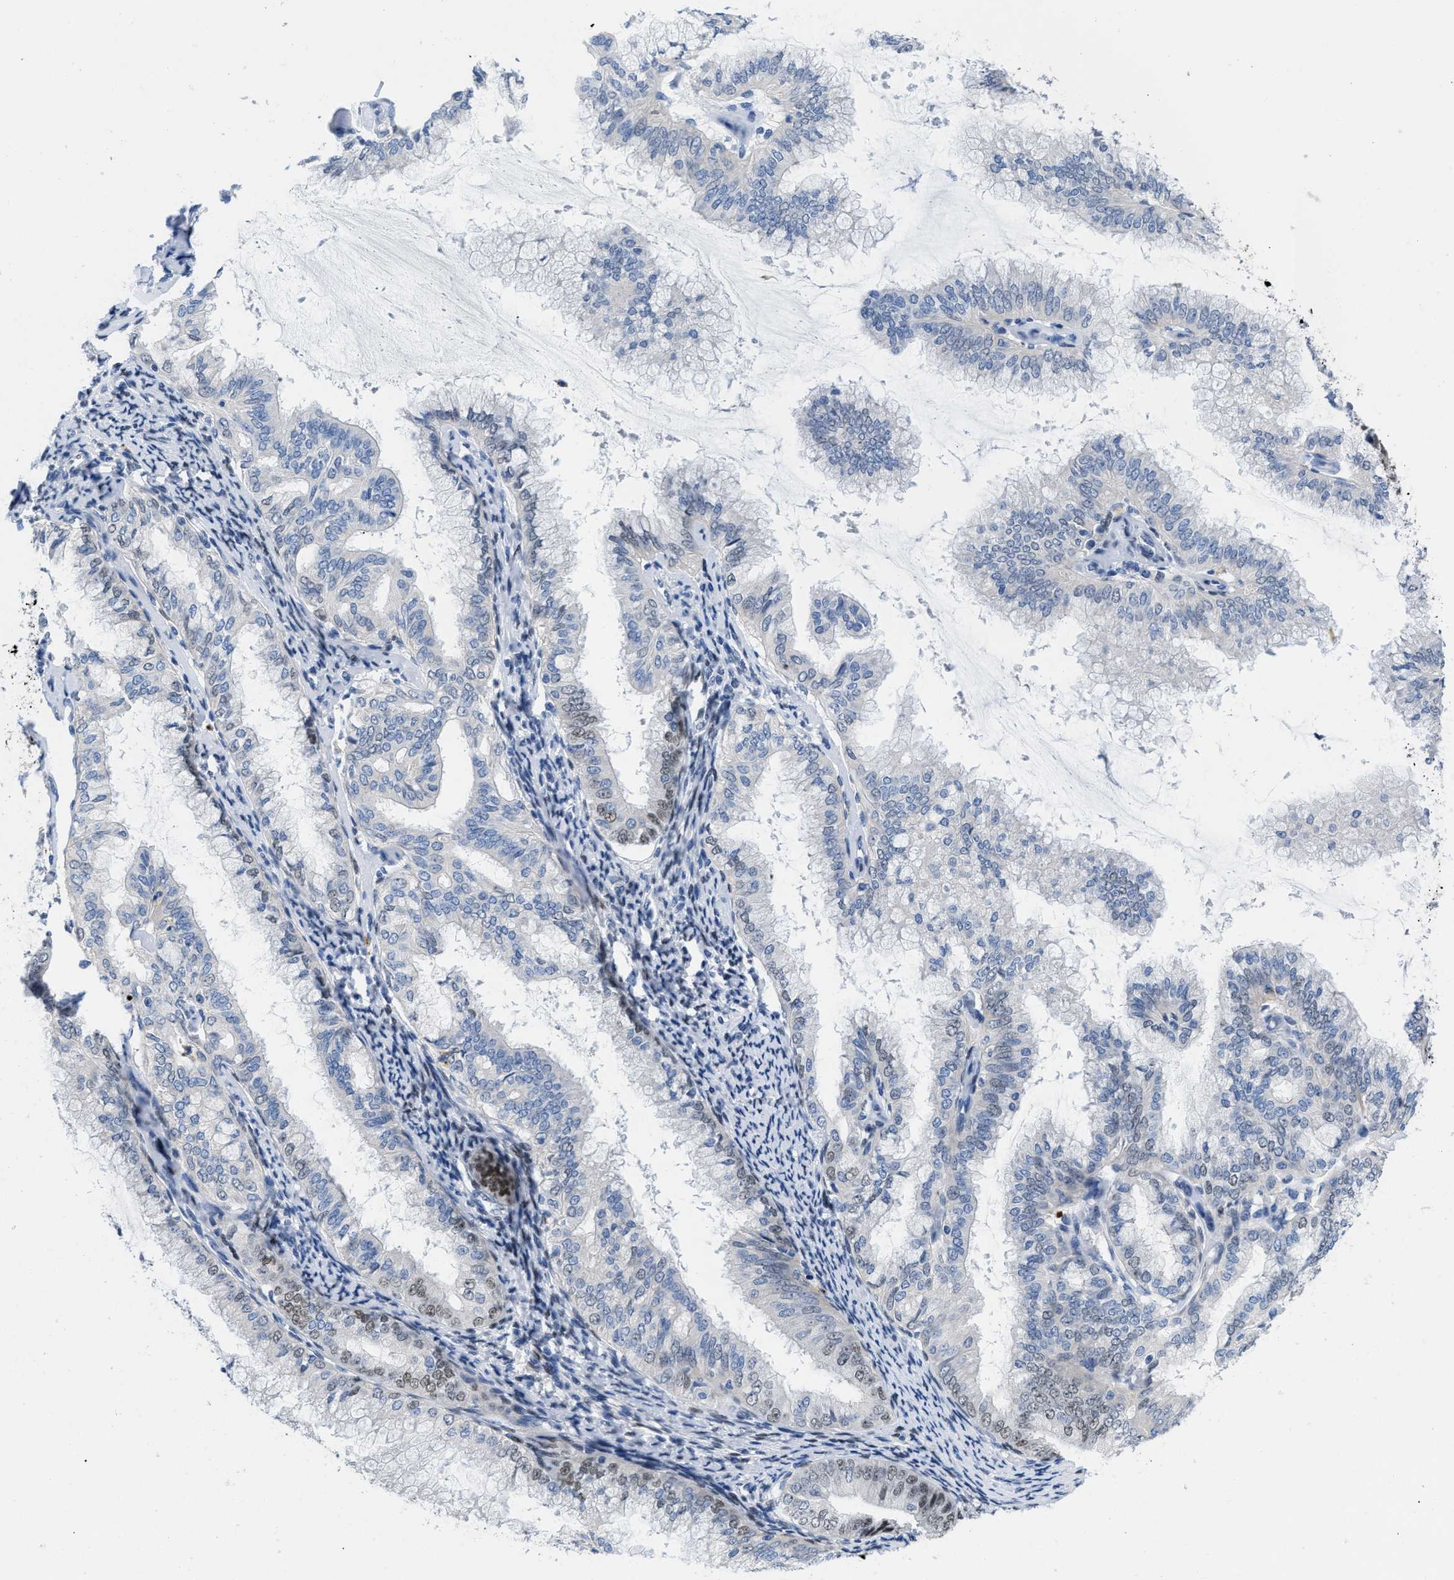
{"staining": {"intensity": "weak", "quantity": "<25%", "location": "nuclear"}, "tissue": "endometrial cancer", "cell_type": "Tumor cells", "image_type": "cancer", "snomed": [{"axis": "morphology", "description": "Adenocarcinoma, NOS"}, {"axis": "topography", "description": "Endometrium"}], "caption": "An immunohistochemistry (IHC) micrograph of endometrial cancer is shown. There is no staining in tumor cells of endometrial cancer.", "gene": "NFIX", "patient": {"sex": "female", "age": 63}}